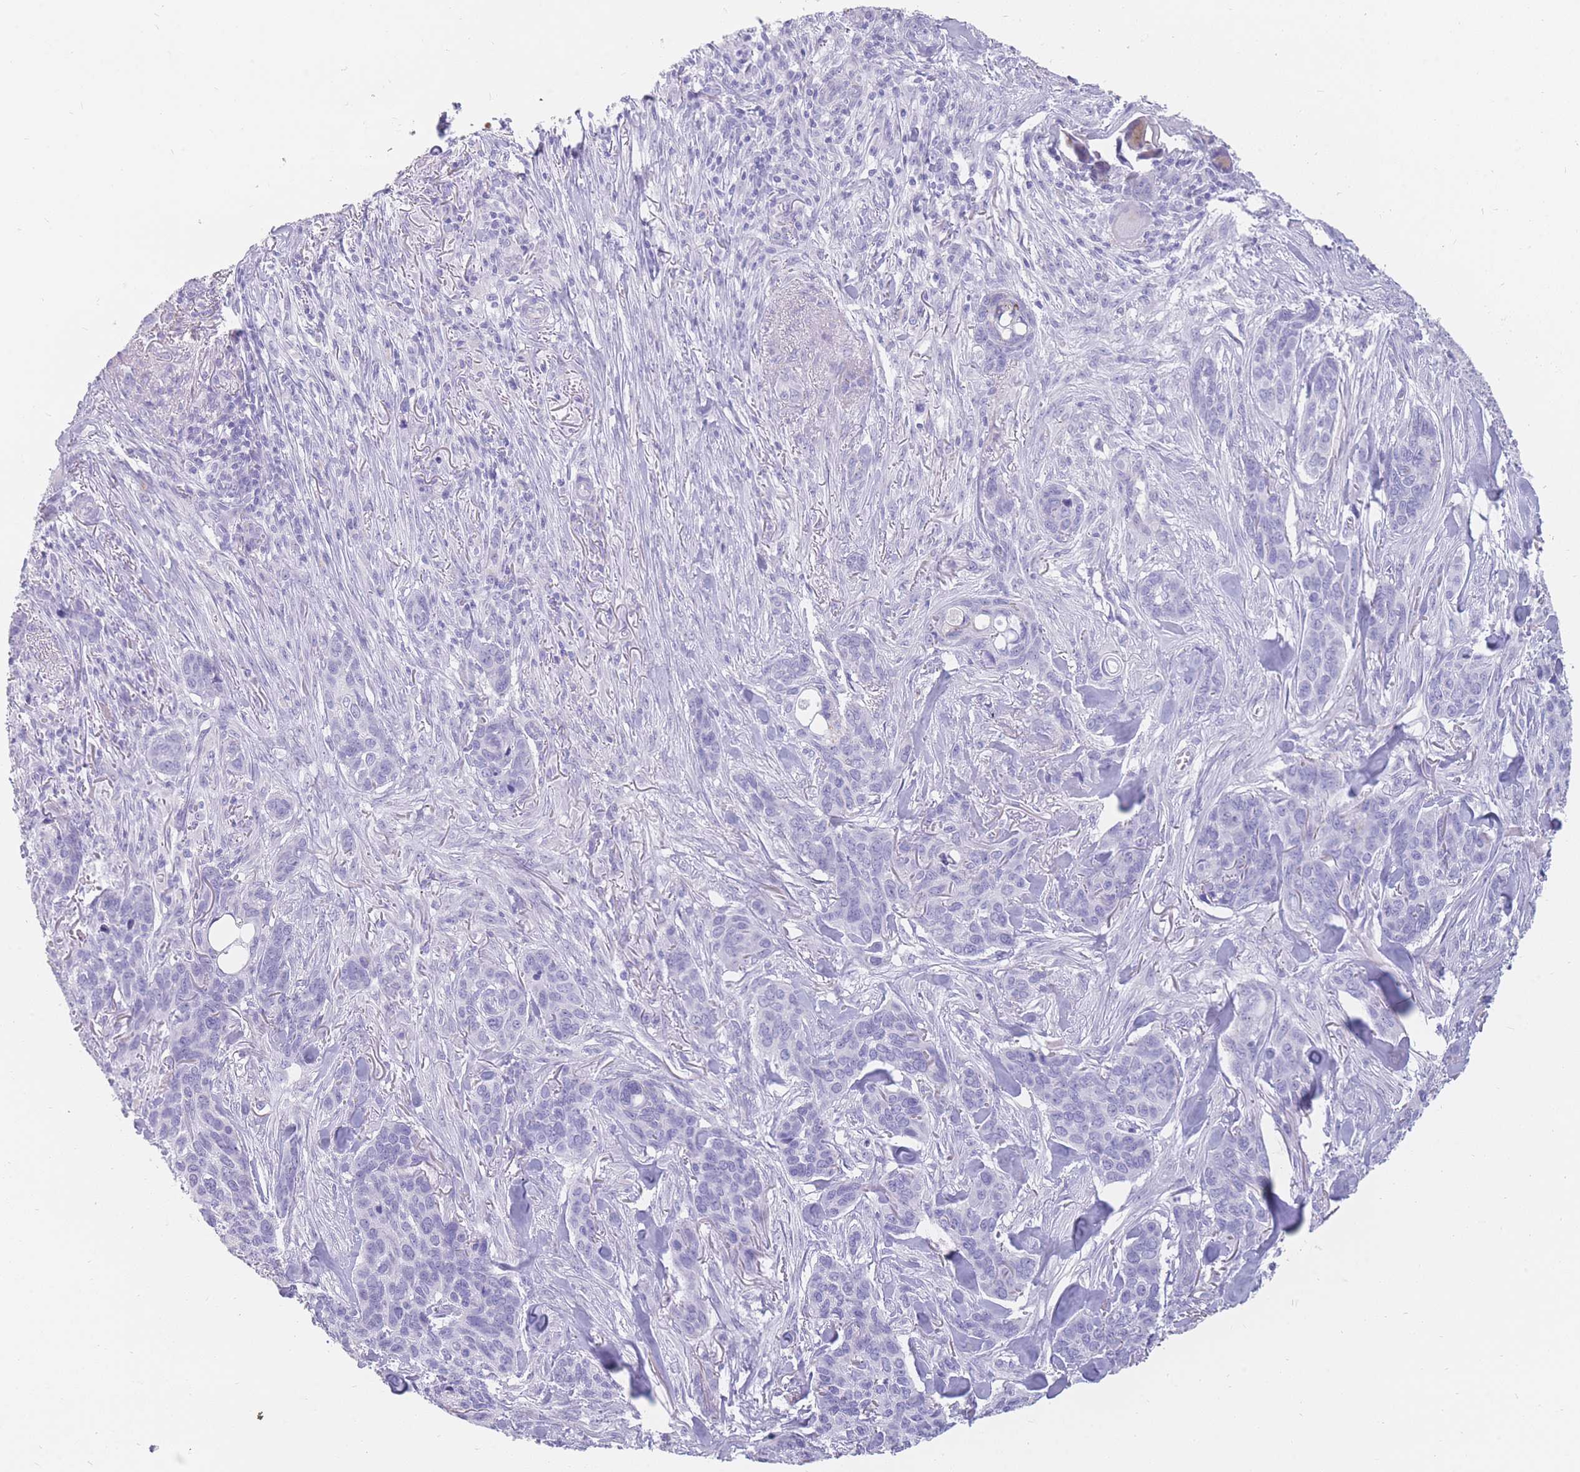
{"staining": {"intensity": "negative", "quantity": "none", "location": "none"}, "tissue": "skin cancer", "cell_type": "Tumor cells", "image_type": "cancer", "snomed": [{"axis": "morphology", "description": "Basal cell carcinoma"}, {"axis": "topography", "description": "Skin"}], "caption": "Tumor cells show no significant protein expression in basal cell carcinoma (skin). (Immunohistochemistry, brightfield microscopy, high magnification).", "gene": "UPK1A", "patient": {"sex": "male", "age": 86}}